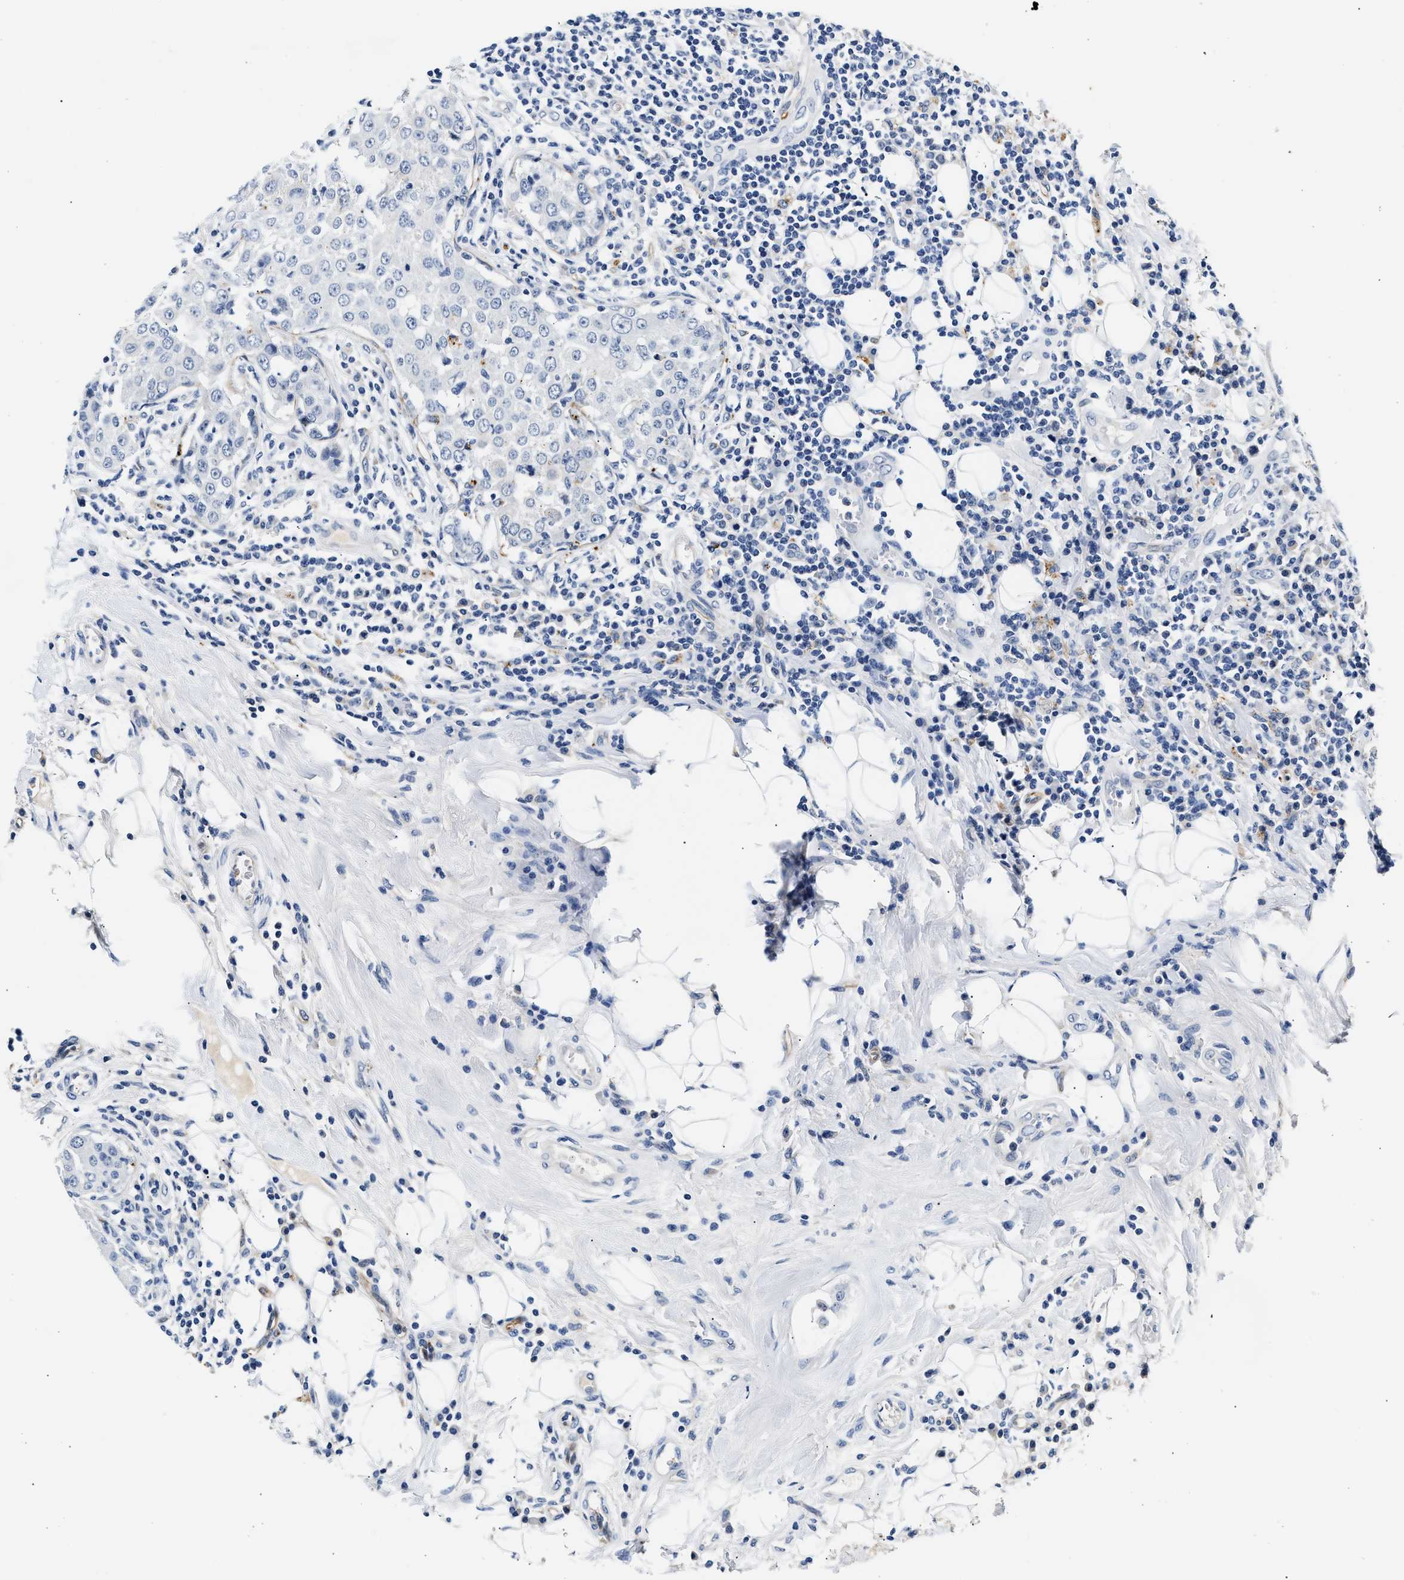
{"staining": {"intensity": "negative", "quantity": "none", "location": "none"}, "tissue": "breast cancer", "cell_type": "Tumor cells", "image_type": "cancer", "snomed": [{"axis": "morphology", "description": "Duct carcinoma"}, {"axis": "topography", "description": "Breast"}], "caption": "Immunohistochemical staining of human breast cancer displays no significant expression in tumor cells.", "gene": "MED22", "patient": {"sex": "female", "age": 27}}